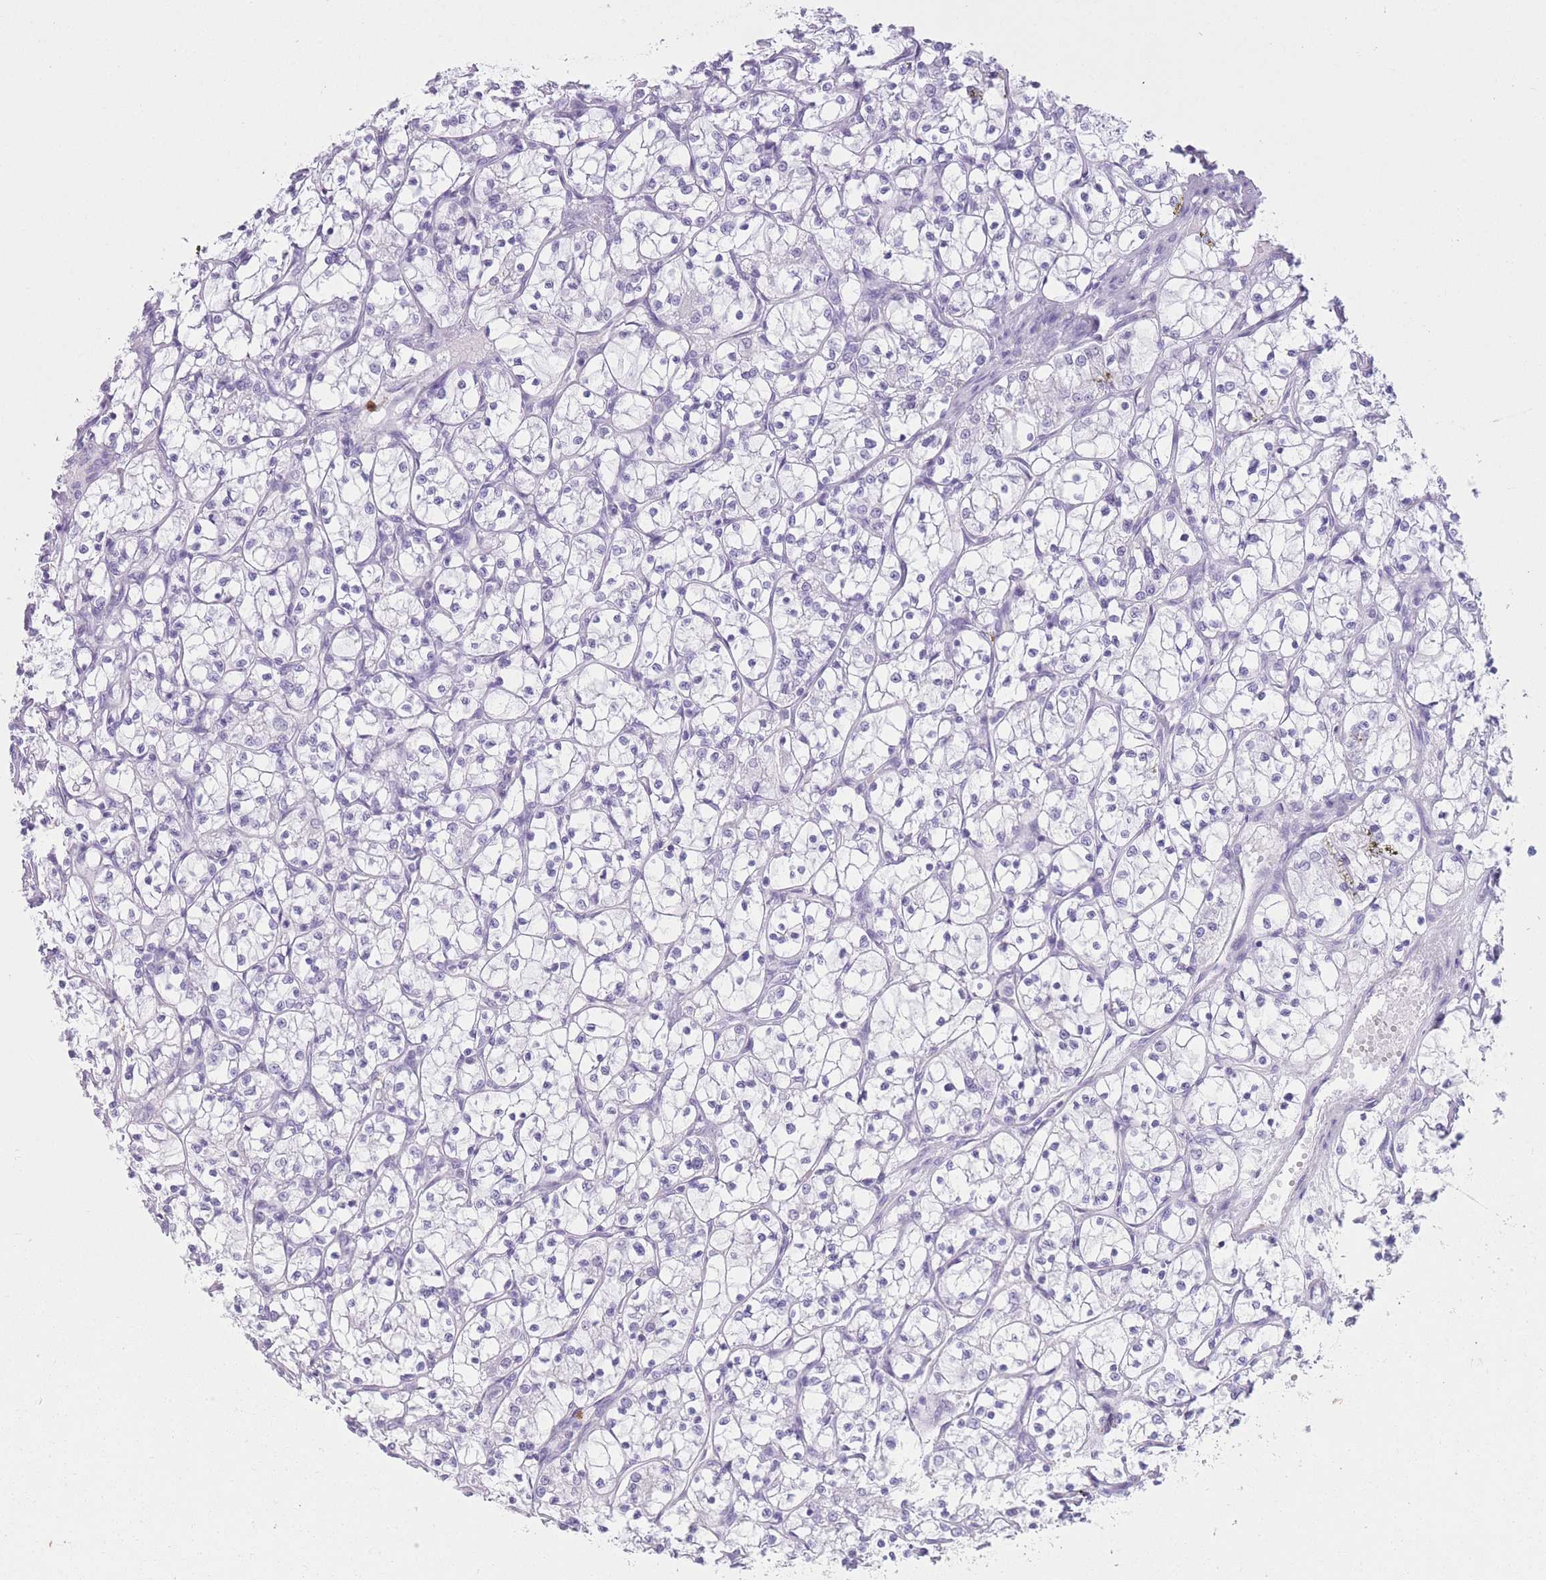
{"staining": {"intensity": "negative", "quantity": "none", "location": "none"}, "tissue": "renal cancer", "cell_type": "Tumor cells", "image_type": "cancer", "snomed": [{"axis": "morphology", "description": "Adenocarcinoma, NOS"}, {"axis": "topography", "description": "Kidney"}], "caption": "Tumor cells are negative for brown protein staining in renal cancer. Brightfield microscopy of immunohistochemistry (IHC) stained with DAB (brown) and hematoxylin (blue), captured at high magnification.", "gene": "OR4F21", "patient": {"sex": "female", "age": 69}}